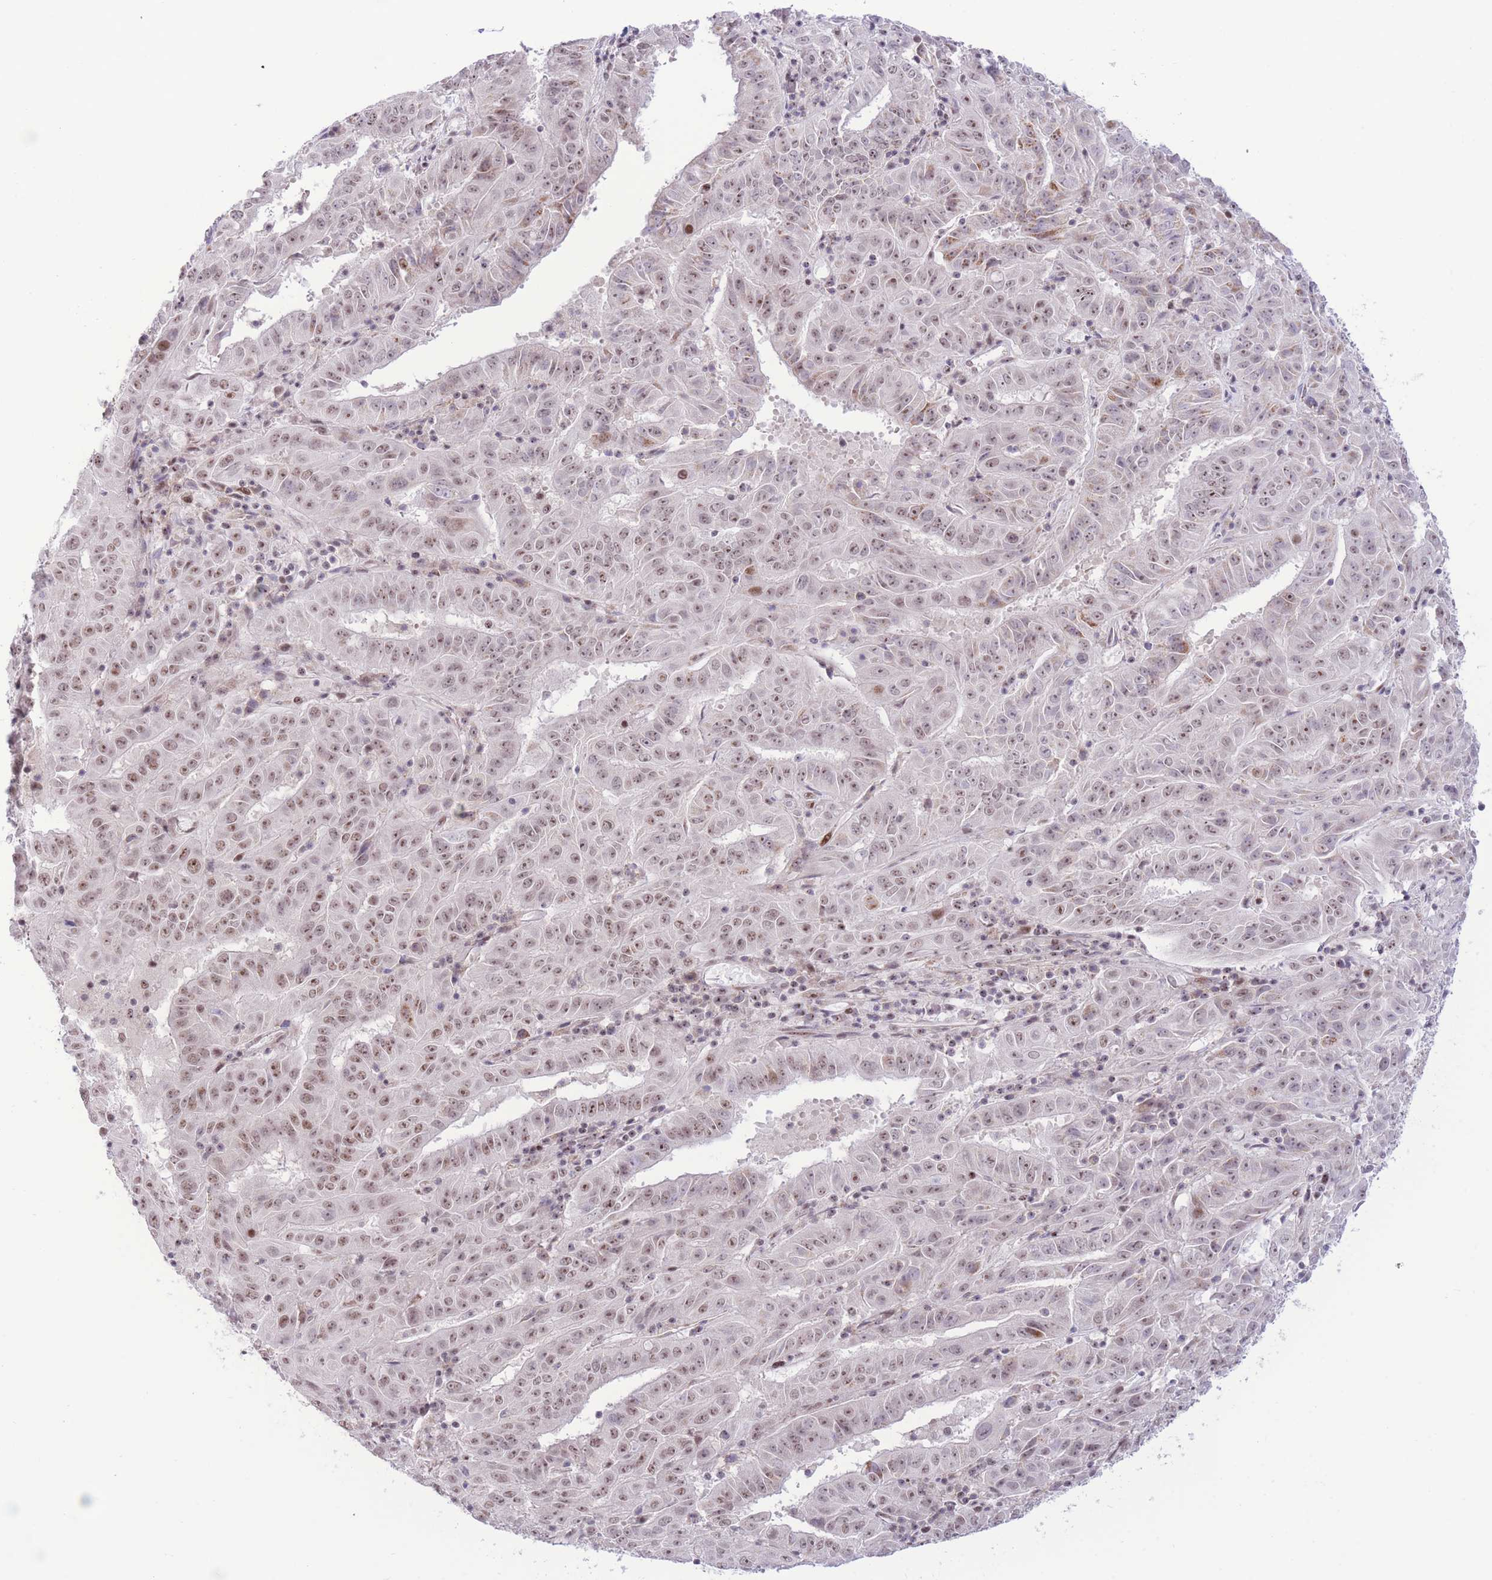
{"staining": {"intensity": "moderate", "quantity": ">75%", "location": "nuclear"}, "tissue": "pancreatic cancer", "cell_type": "Tumor cells", "image_type": "cancer", "snomed": [{"axis": "morphology", "description": "Adenocarcinoma, NOS"}, {"axis": "topography", "description": "Pancreas"}], "caption": "Protein expression analysis of pancreatic cancer shows moderate nuclear positivity in approximately >75% of tumor cells. (Brightfield microscopy of DAB IHC at high magnification).", "gene": "PCIF1", "patient": {"sex": "male", "age": 63}}